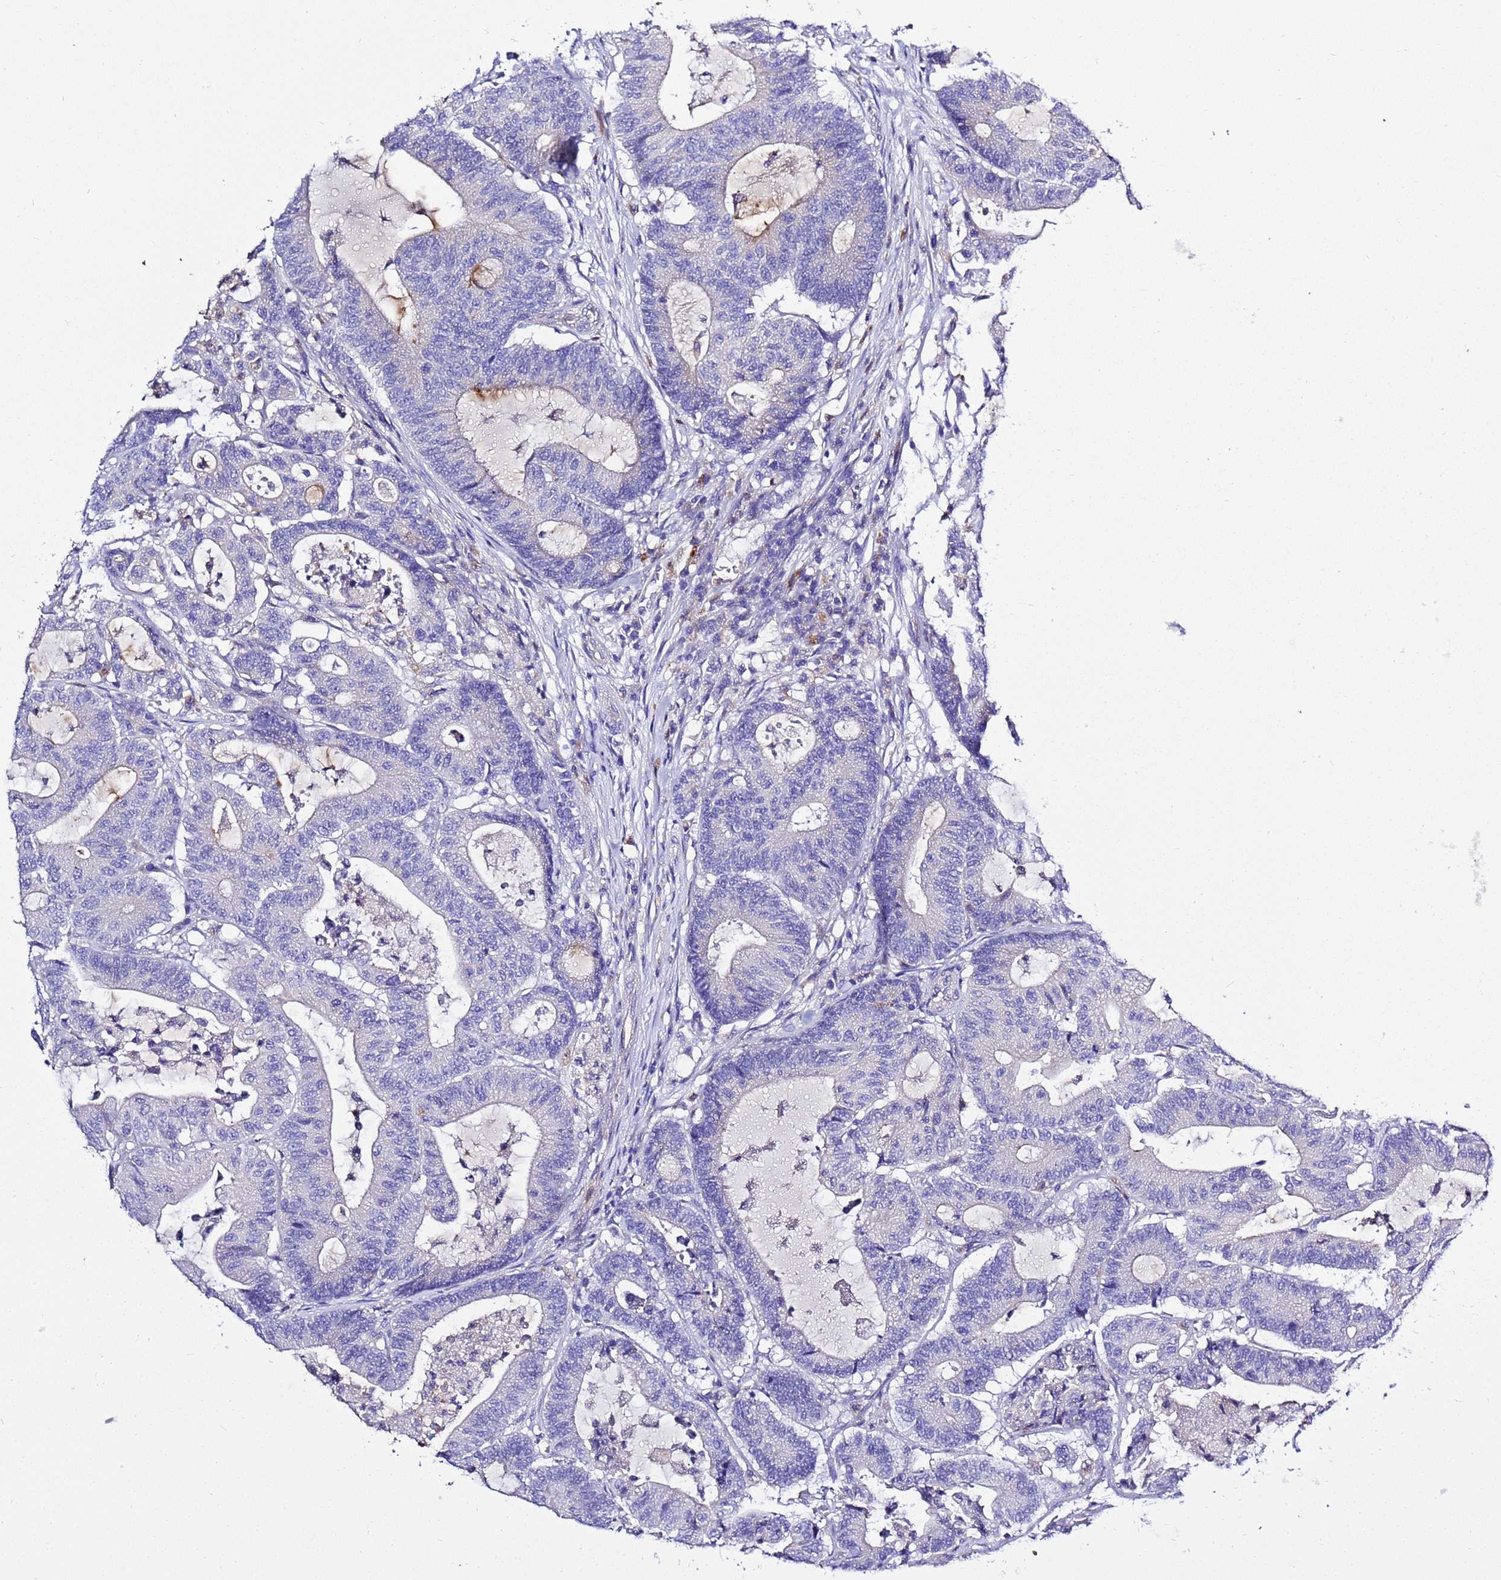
{"staining": {"intensity": "negative", "quantity": "none", "location": "none"}, "tissue": "colorectal cancer", "cell_type": "Tumor cells", "image_type": "cancer", "snomed": [{"axis": "morphology", "description": "Adenocarcinoma, NOS"}, {"axis": "topography", "description": "Colon"}], "caption": "A photomicrograph of colorectal cancer stained for a protein displays no brown staining in tumor cells.", "gene": "KICS2", "patient": {"sex": "female", "age": 84}}